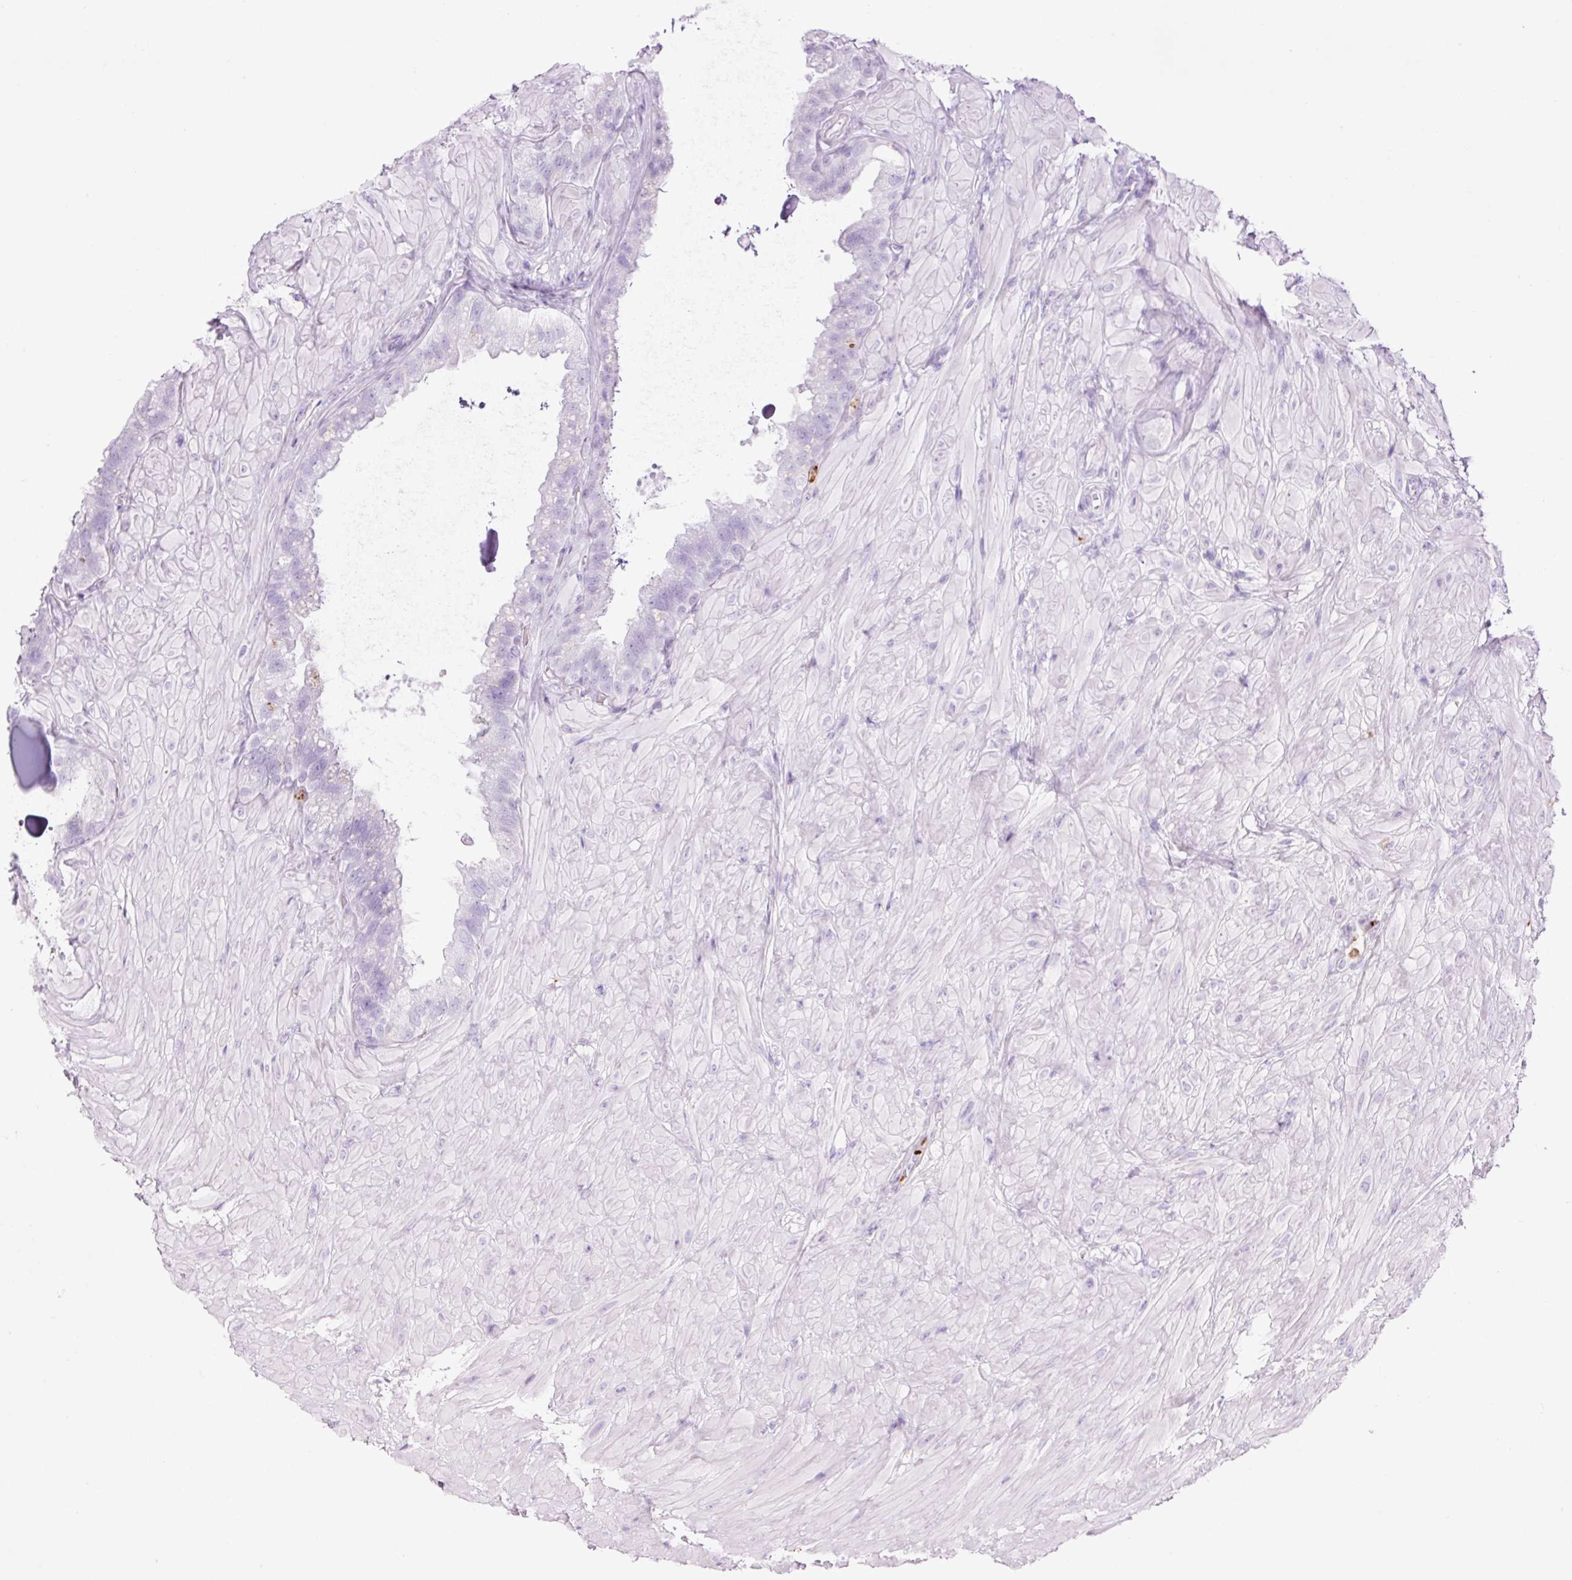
{"staining": {"intensity": "negative", "quantity": "none", "location": "none"}, "tissue": "seminal vesicle", "cell_type": "Glandular cells", "image_type": "normal", "snomed": [{"axis": "morphology", "description": "Normal tissue, NOS"}, {"axis": "topography", "description": "Seminal veicle"}, {"axis": "topography", "description": "Peripheral nerve tissue"}], "caption": "There is no significant positivity in glandular cells of seminal vesicle. Nuclei are stained in blue.", "gene": "LYZ", "patient": {"sex": "male", "age": 76}}